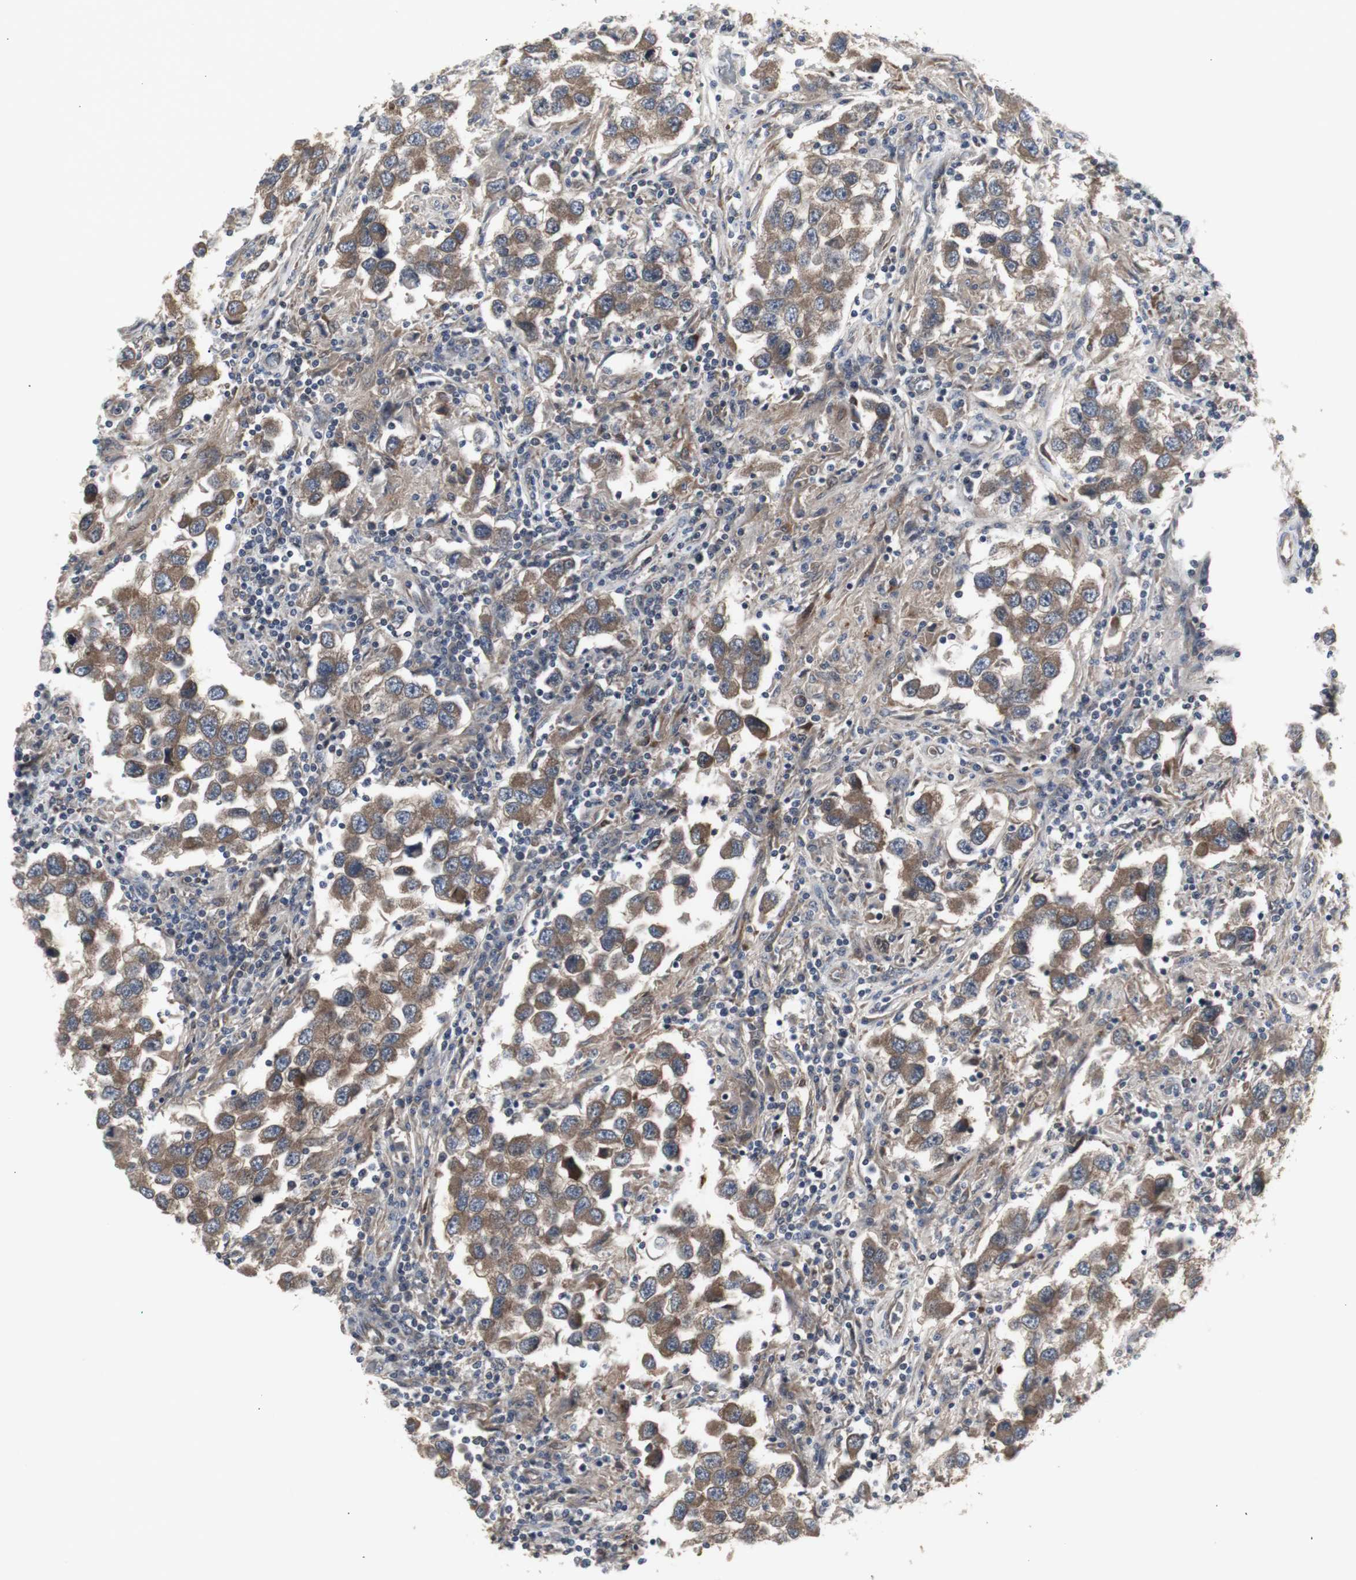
{"staining": {"intensity": "moderate", "quantity": ">75%", "location": "cytoplasmic/membranous"}, "tissue": "testis cancer", "cell_type": "Tumor cells", "image_type": "cancer", "snomed": [{"axis": "morphology", "description": "Carcinoma, Embryonal, NOS"}, {"axis": "topography", "description": "Testis"}], "caption": "Brown immunohistochemical staining in human testis cancer (embryonal carcinoma) displays moderate cytoplasmic/membranous expression in approximately >75% of tumor cells. (brown staining indicates protein expression, while blue staining denotes nuclei).", "gene": "CHURC1-FNTB", "patient": {"sex": "male", "age": 21}}